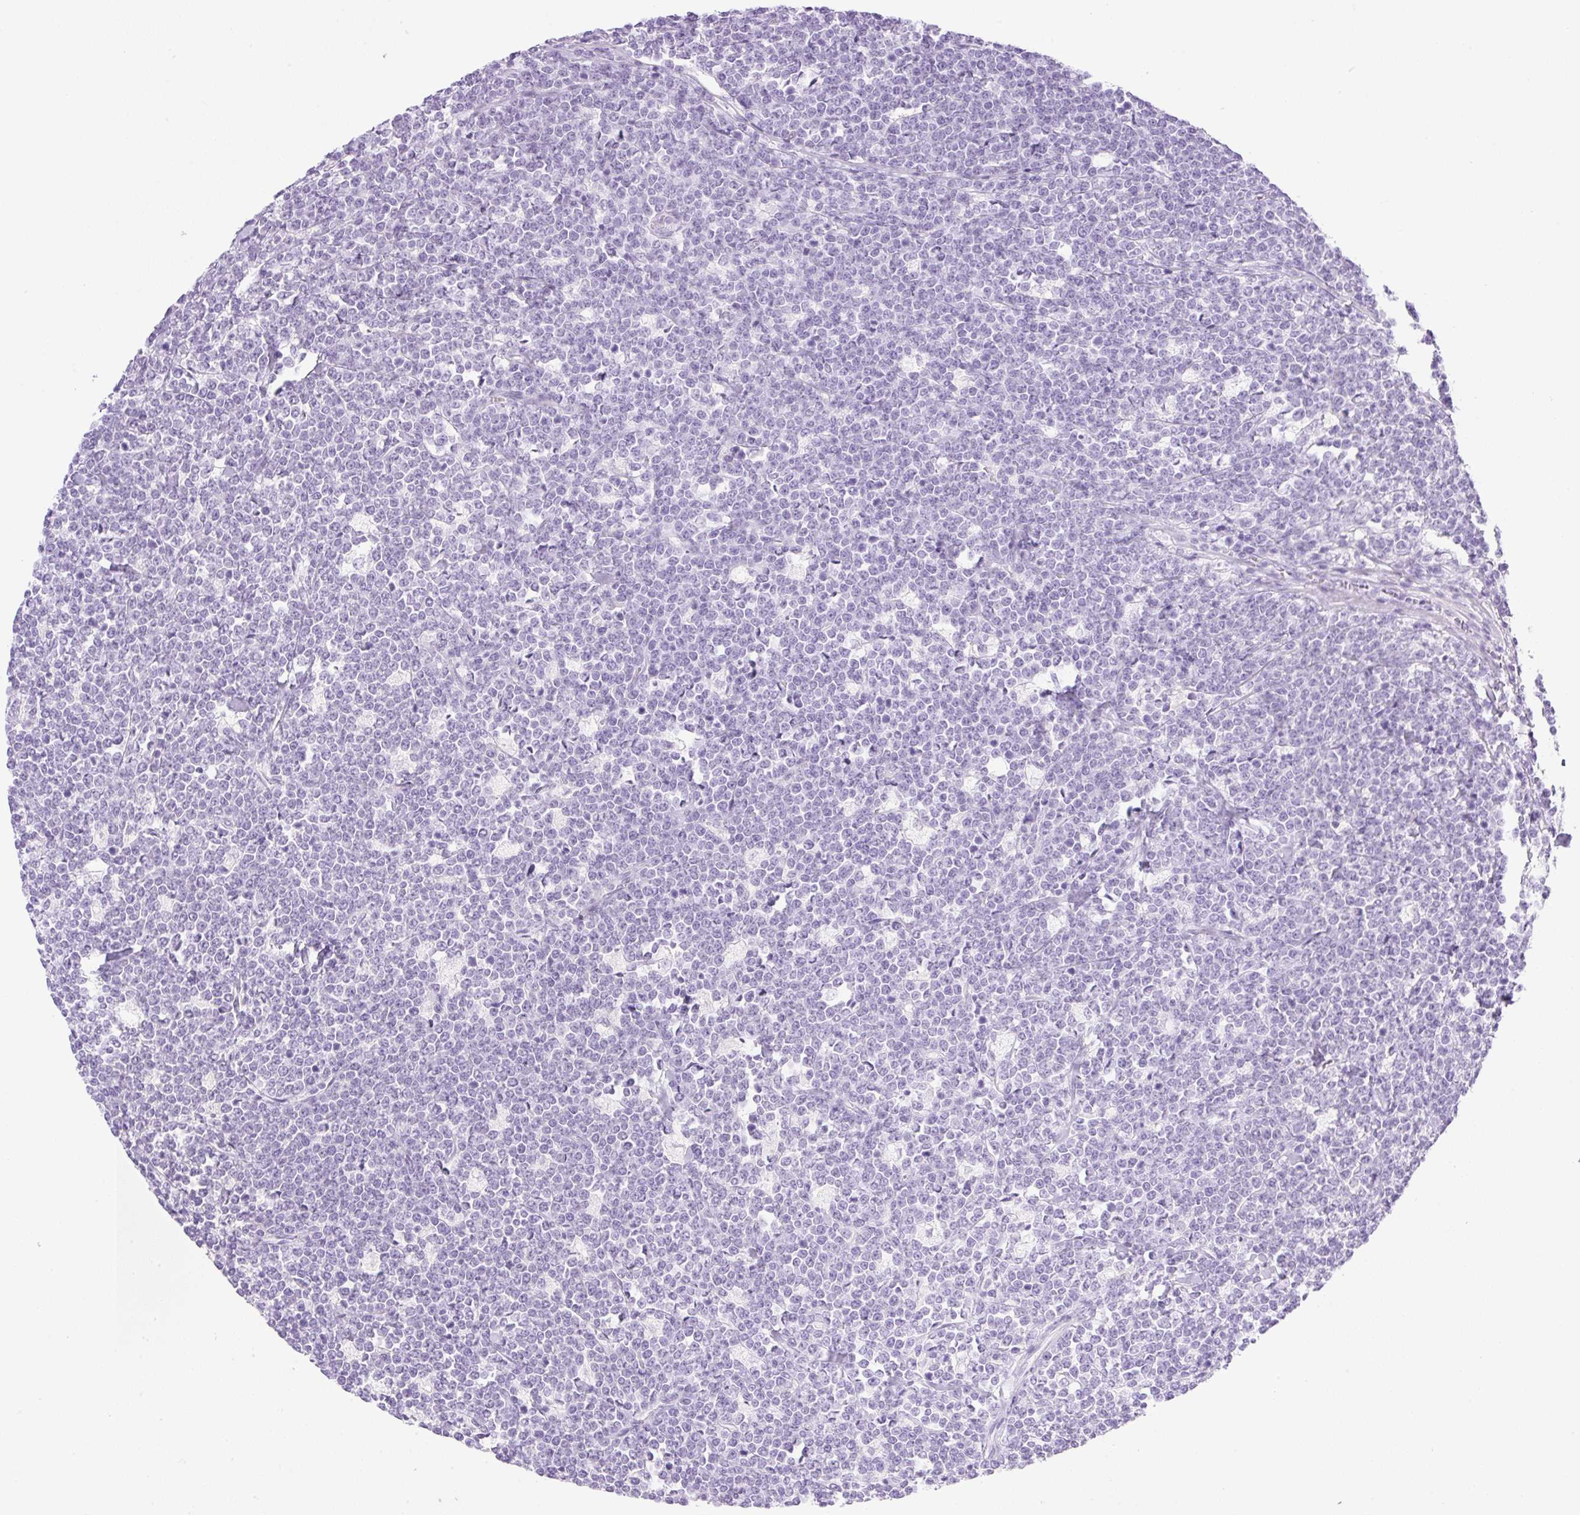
{"staining": {"intensity": "negative", "quantity": "none", "location": "none"}, "tissue": "lymphoma", "cell_type": "Tumor cells", "image_type": "cancer", "snomed": [{"axis": "morphology", "description": "Malignant lymphoma, non-Hodgkin's type, High grade"}, {"axis": "topography", "description": "Small intestine"}], "caption": "Human malignant lymphoma, non-Hodgkin's type (high-grade) stained for a protein using immunohistochemistry shows no expression in tumor cells.", "gene": "SPRR4", "patient": {"sex": "male", "age": 8}}